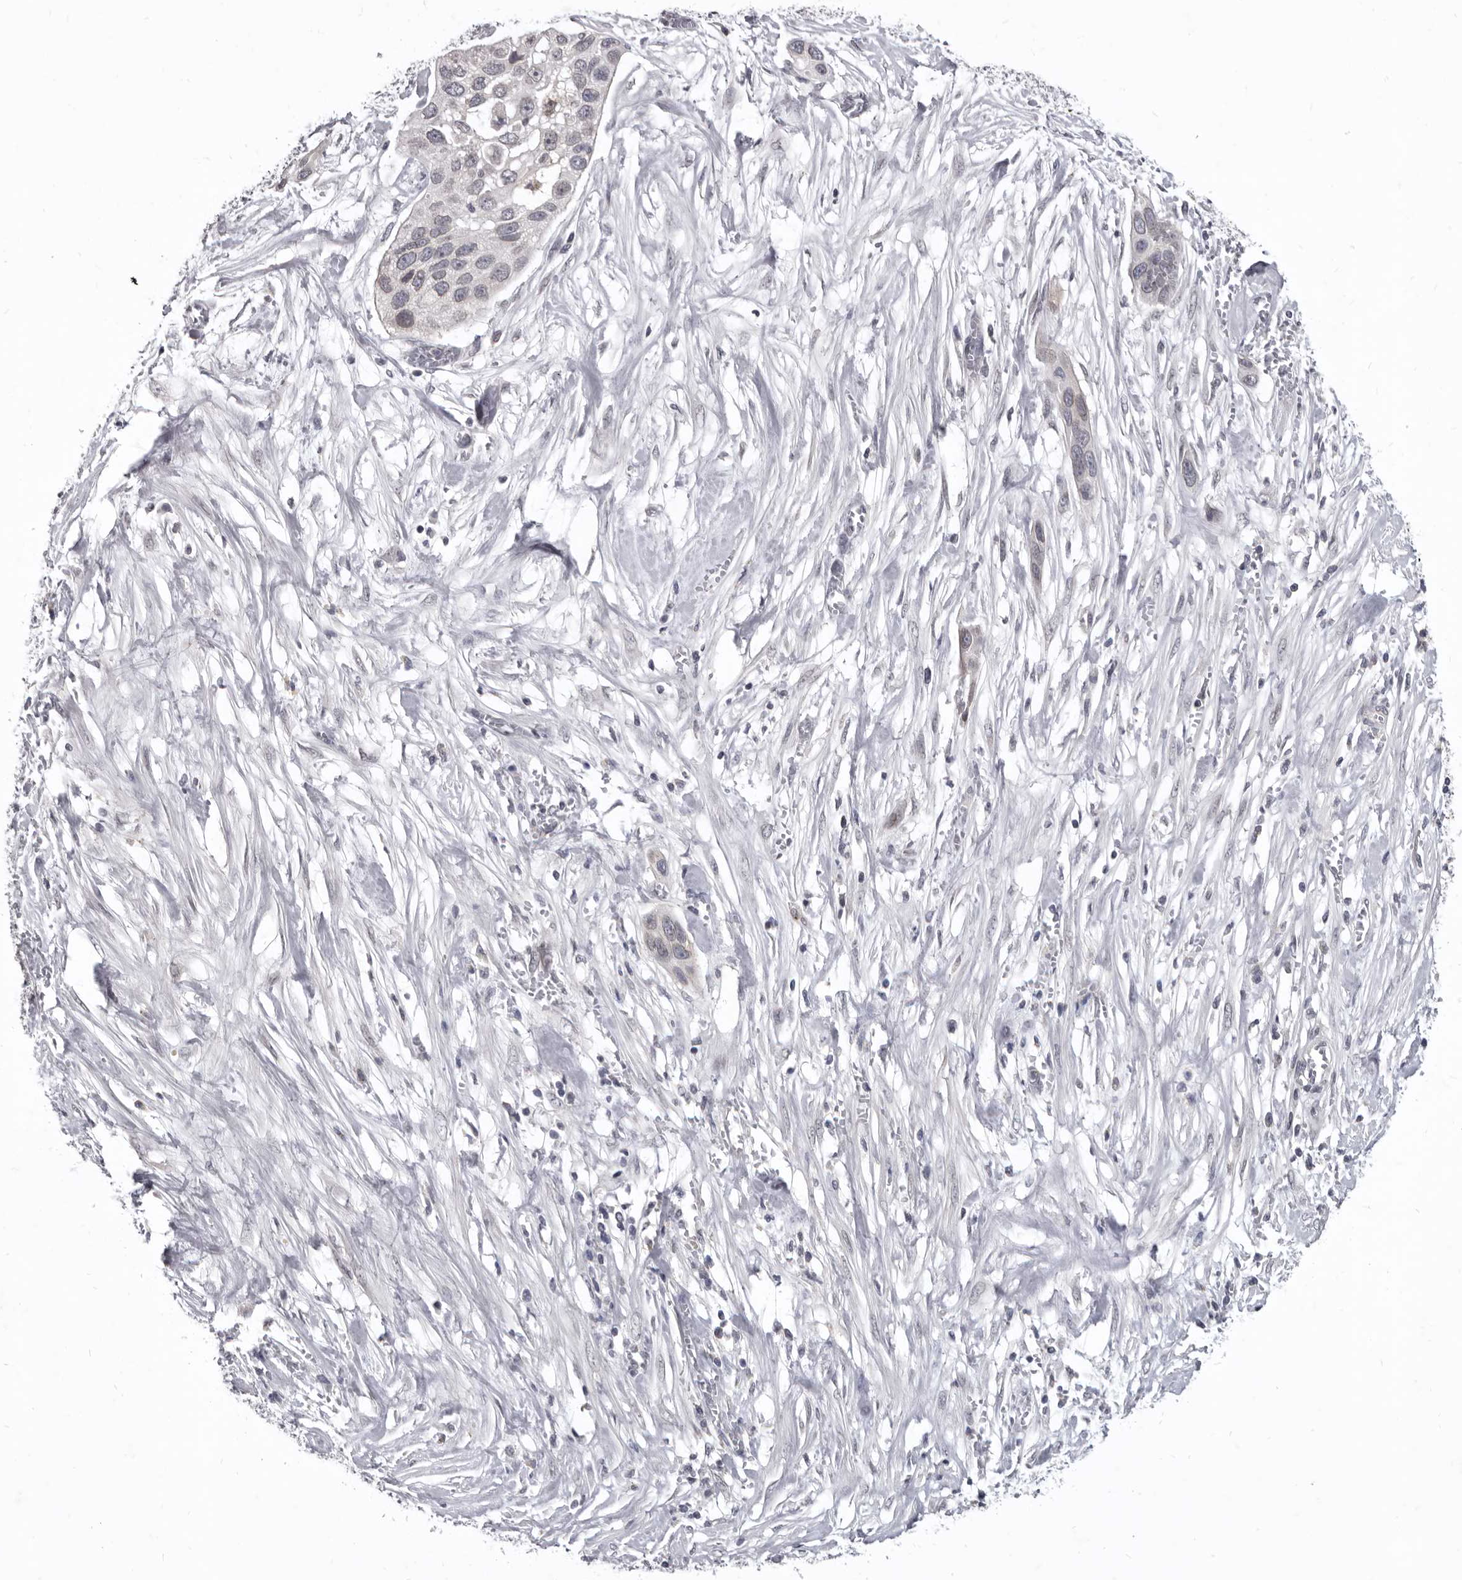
{"staining": {"intensity": "negative", "quantity": "none", "location": "none"}, "tissue": "pancreatic cancer", "cell_type": "Tumor cells", "image_type": "cancer", "snomed": [{"axis": "morphology", "description": "Adenocarcinoma, NOS"}, {"axis": "topography", "description": "Pancreas"}], "caption": "Immunohistochemistry histopathology image of pancreatic cancer stained for a protein (brown), which exhibits no staining in tumor cells.", "gene": "SULT1E1", "patient": {"sex": "female", "age": 60}}